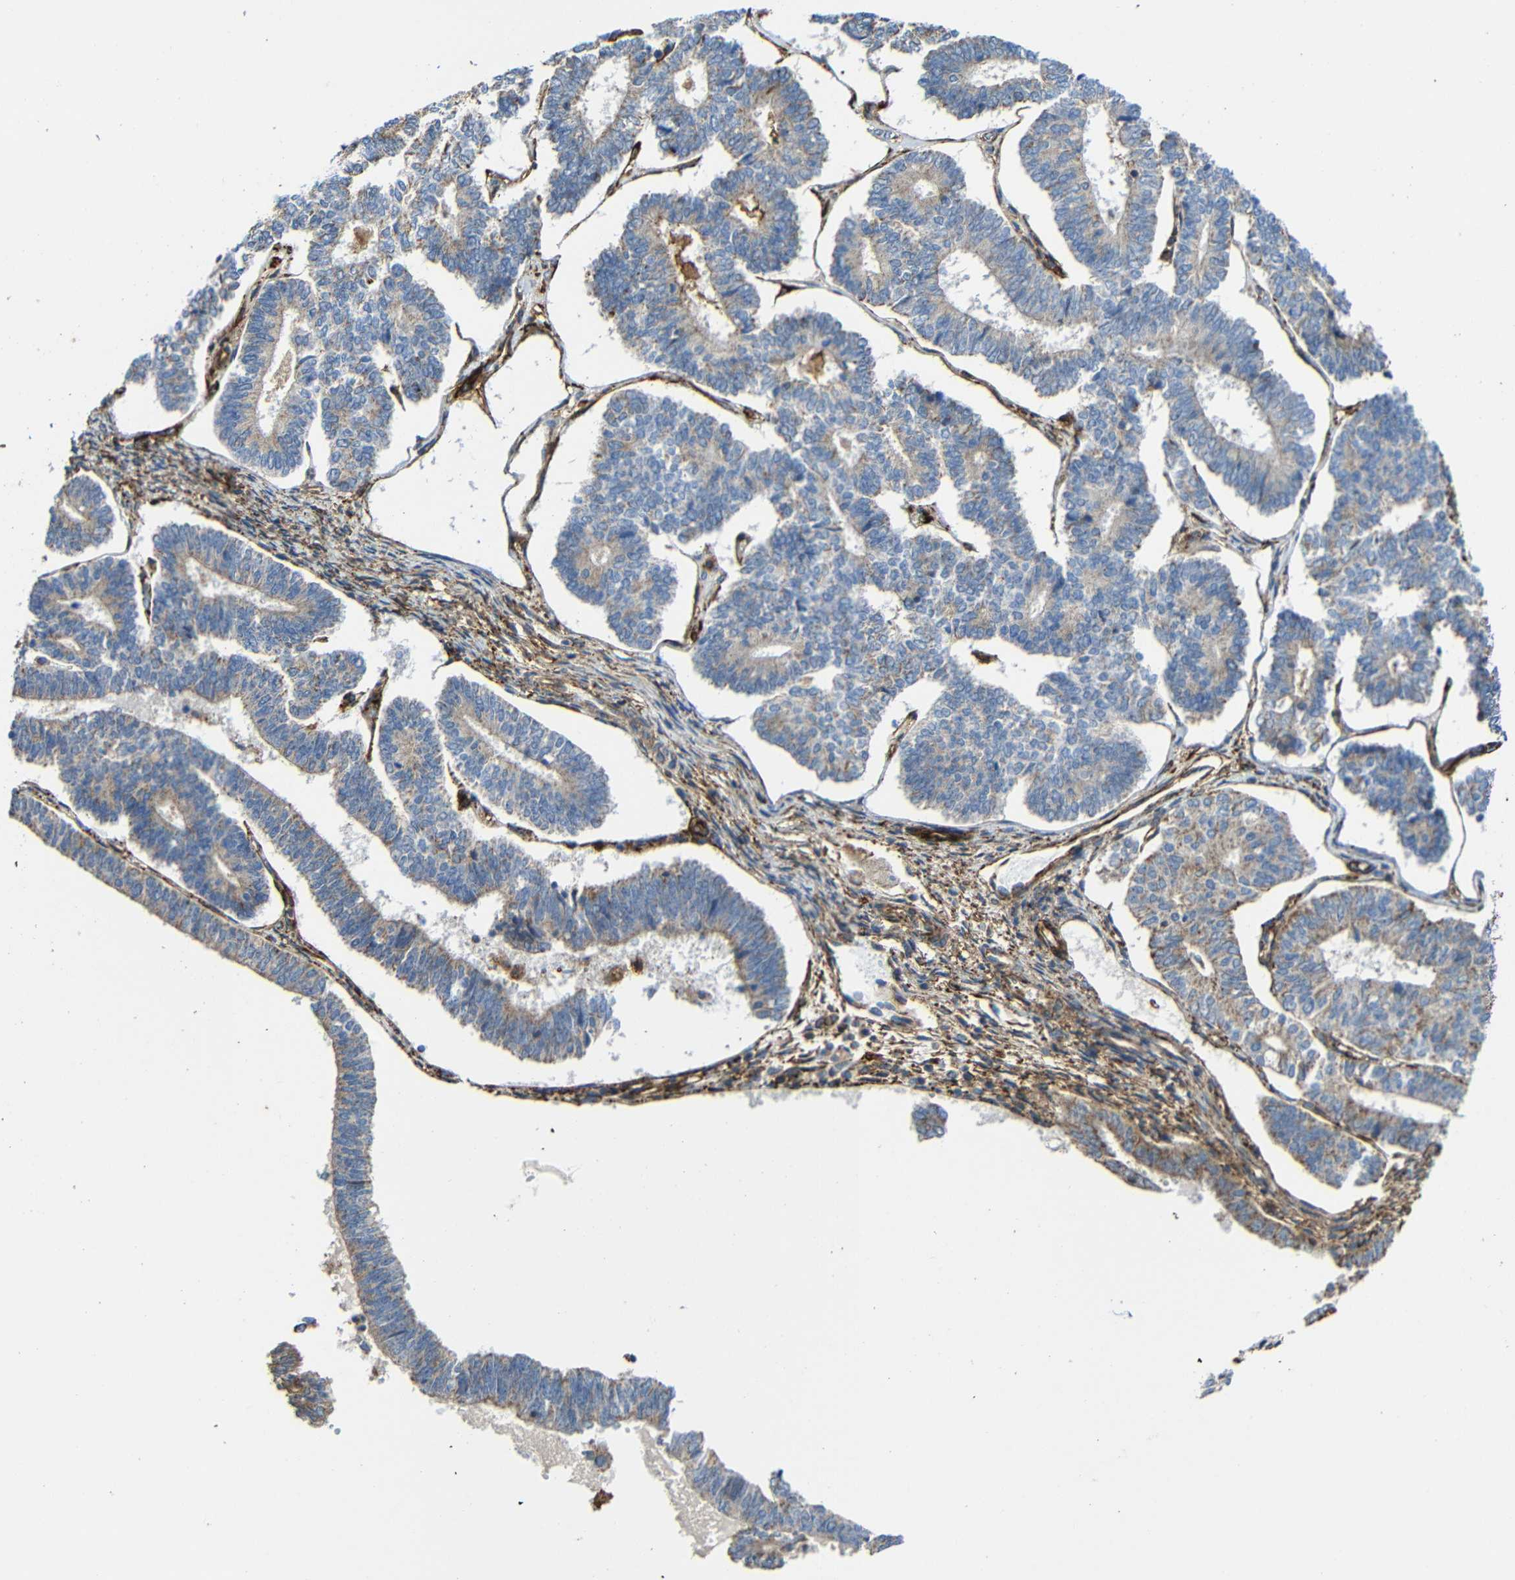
{"staining": {"intensity": "moderate", "quantity": ">75%", "location": "cytoplasmic/membranous"}, "tissue": "endometrial cancer", "cell_type": "Tumor cells", "image_type": "cancer", "snomed": [{"axis": "morphology", "description": "Adenocarcinoma, NOS"}, {"axis": "topography", "description": "Endometrium"}], "caption": "IHC image of neoplastic tissue: endometrial cancer stained using immunohistochemistry displays medium levels of moderate protein expression localized specifically in the cytoplasmic/membranous of tumor cells, appearing as a cytoplasmic/membranous brown color.", "gene": "IGSF10", "patient": {"sex": "female", "age": 70}}